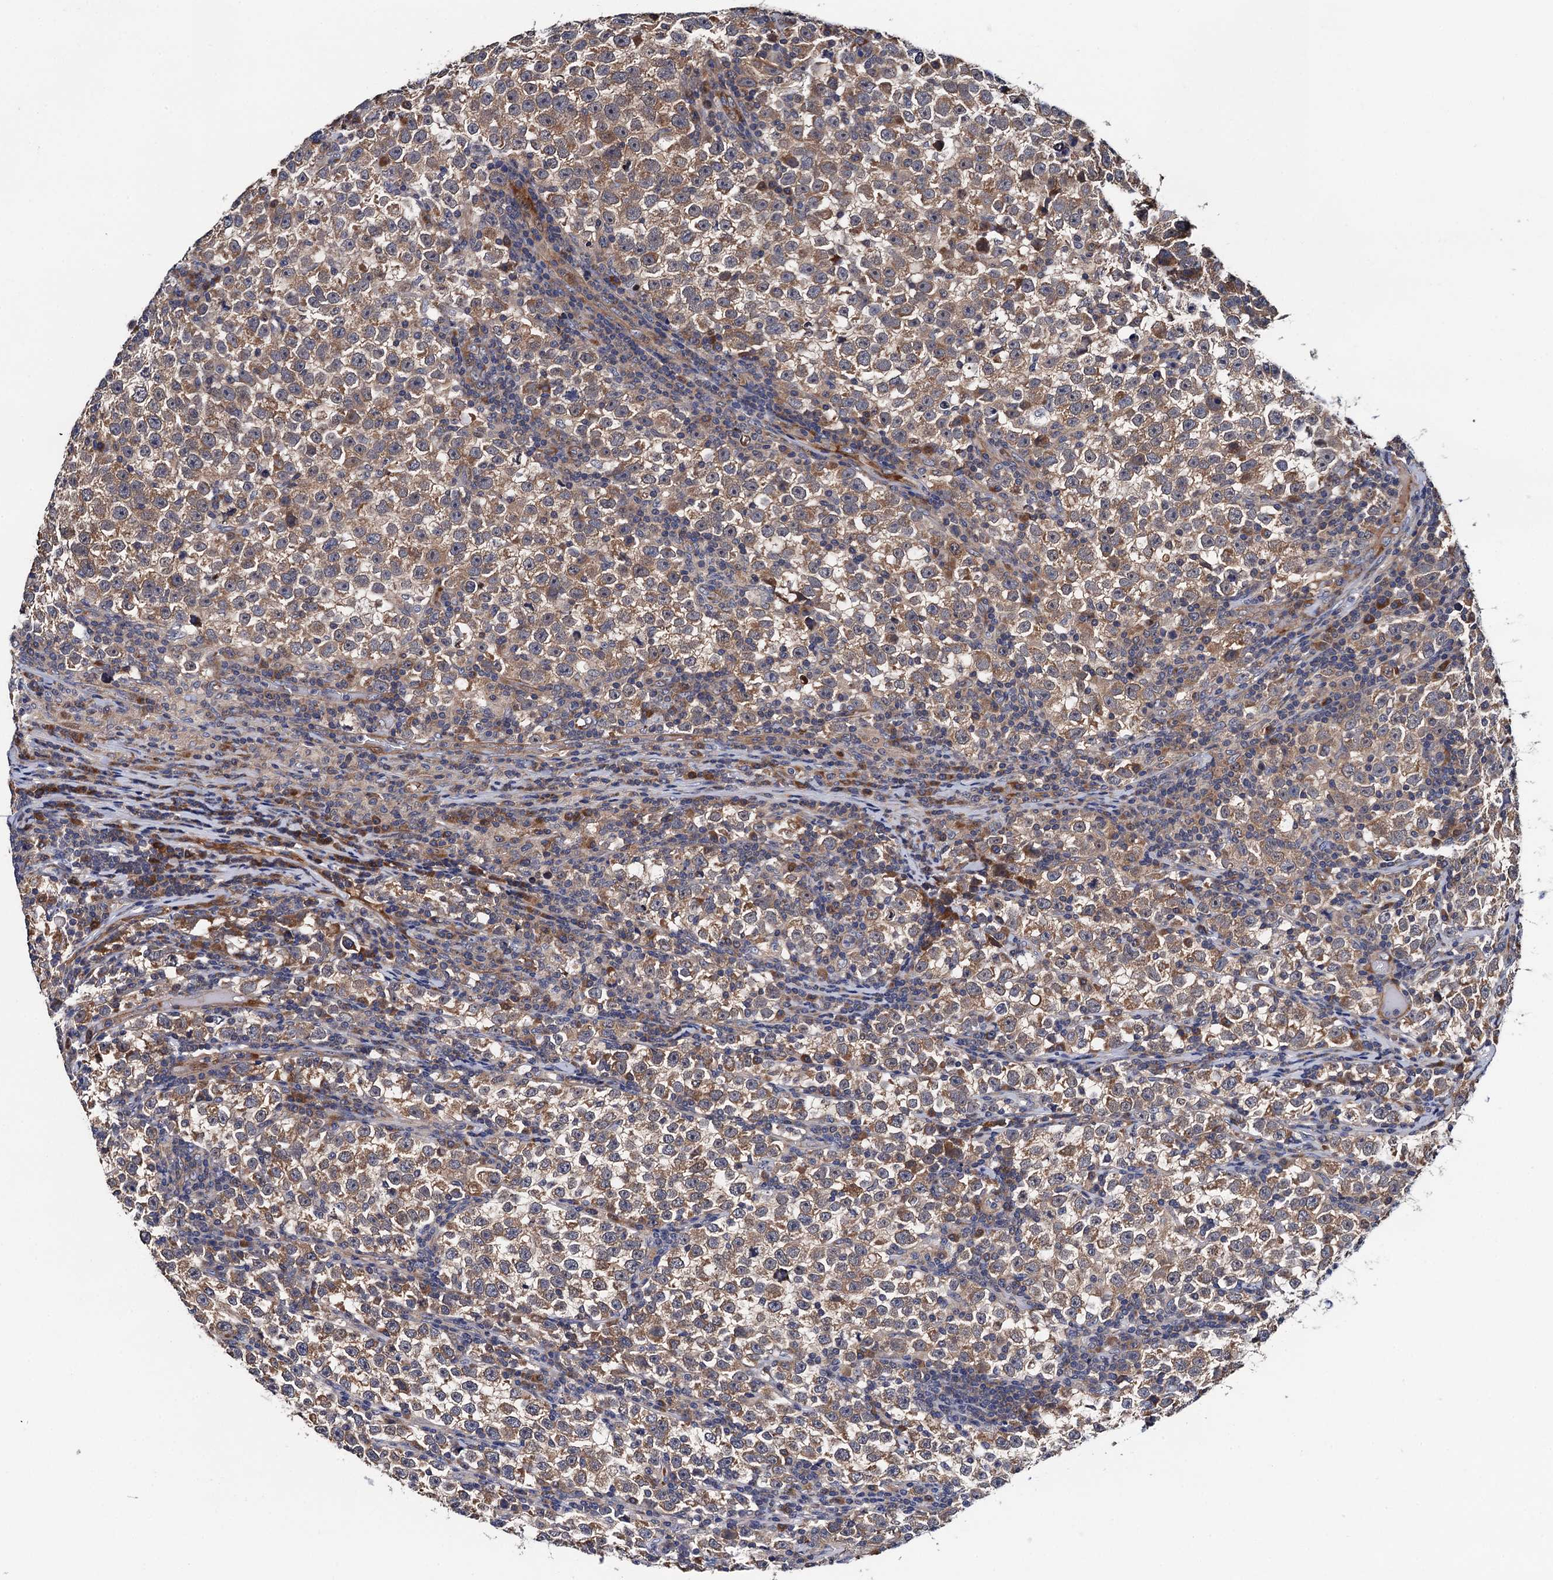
{"staining": {"intensity": "weak", "quantity": ">75%", "location": "cytoplasmic/membranous"}, "tissue": "testis cancer", "cell_type": "Tumor cells", "image_type": "cancer", "snomed": [{"axis": "morphology", "description": "Normal tissue, NOS"}, {"axis": "morphology", "description": "Seminoma, NOS"}, {"axis": "topography", "description": "Testis"}], "caption": "A brown stain labels weak cytoplasmic/membranous positivity of a protein in testis seminoma tumor cells. (Stains: DAB (3,3'-diaminobenzidine) in brown, nuclei in blue, Microscopy: brightfield microscopy at high magnification).", "gene": "TRMT112", "patient": {"sex": "male", "age": 43}}